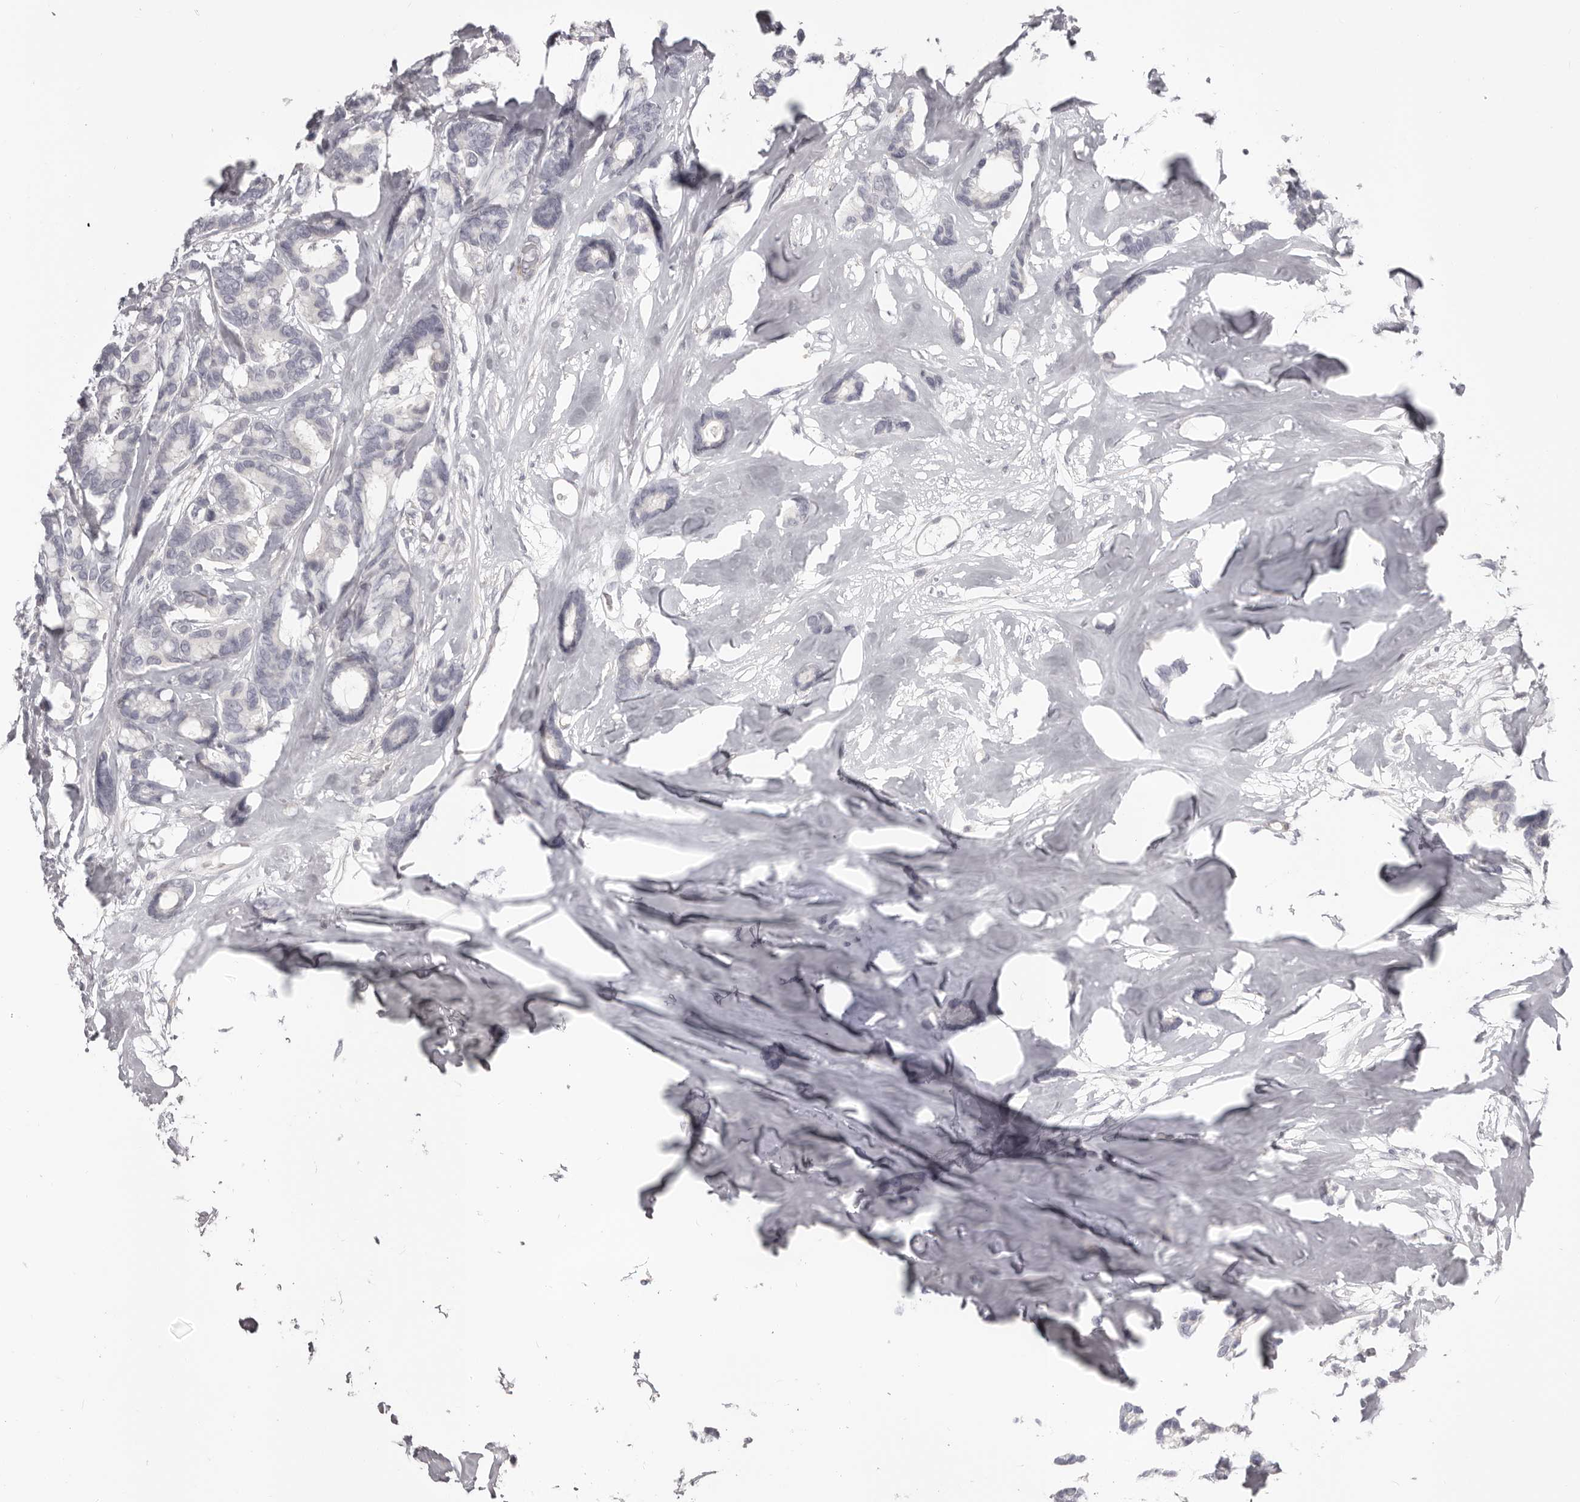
{"staining": {"intensity": "negative", "quantity": "none", "location": "none"}, "tissue": "breast cancer", "cell_type": "Tumor cells", "image_type": "cancer", "snomed": [{"axis": "morphology", "description": "Duct carcinoma"}, {"axis": "topography", "description": "Breast"}], "caption": "Breast infiltrating ductal carcinoma stained for a protein using immunohistochemistry (IHC) demonstrates no expression tumor cells.", "gene": "OTUD3", "patient": {"sex": "female", "age": 87}}